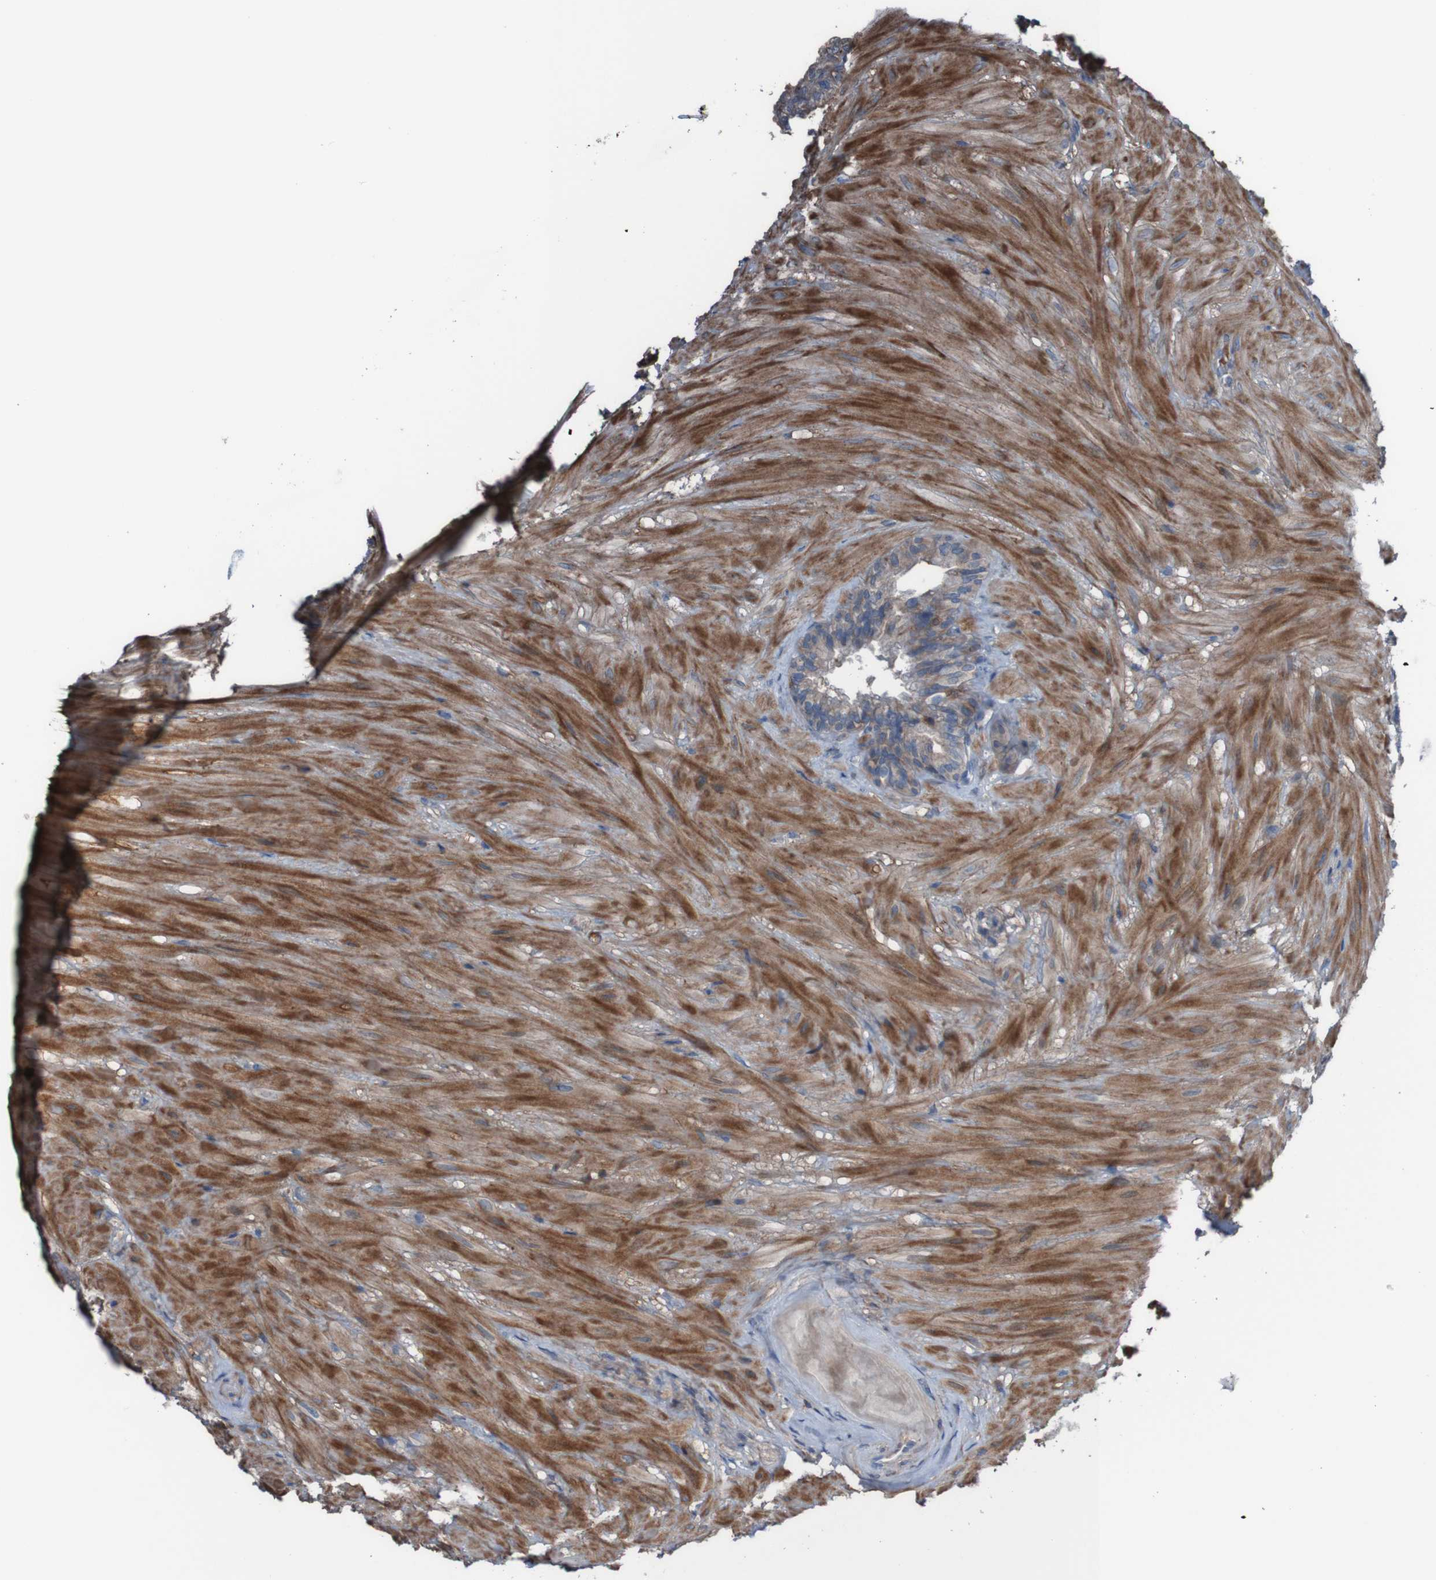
{"staining": {"intensity": "moderate", "quantity": ">75%", "location": "cytoplasmic/membranous"}, "tissue": "seminal vesicle", "cell_type": "Glandular cells", "image_type": "normal", "snomed": [{"axis": "morphology", "description": "Normal tissue, NOS"}, {"axis": "topography", "description": "Seminal veicle"}], "caption": "A high-resolution image shows immunohistochemistry (IHC) staining of normal seminal vesicle, which displays moderate cytoplasmic/membranous expression in about >75% of glandular cells.", "gene": "PDGFB", "patient": {"sex": "male", "age": 46}}